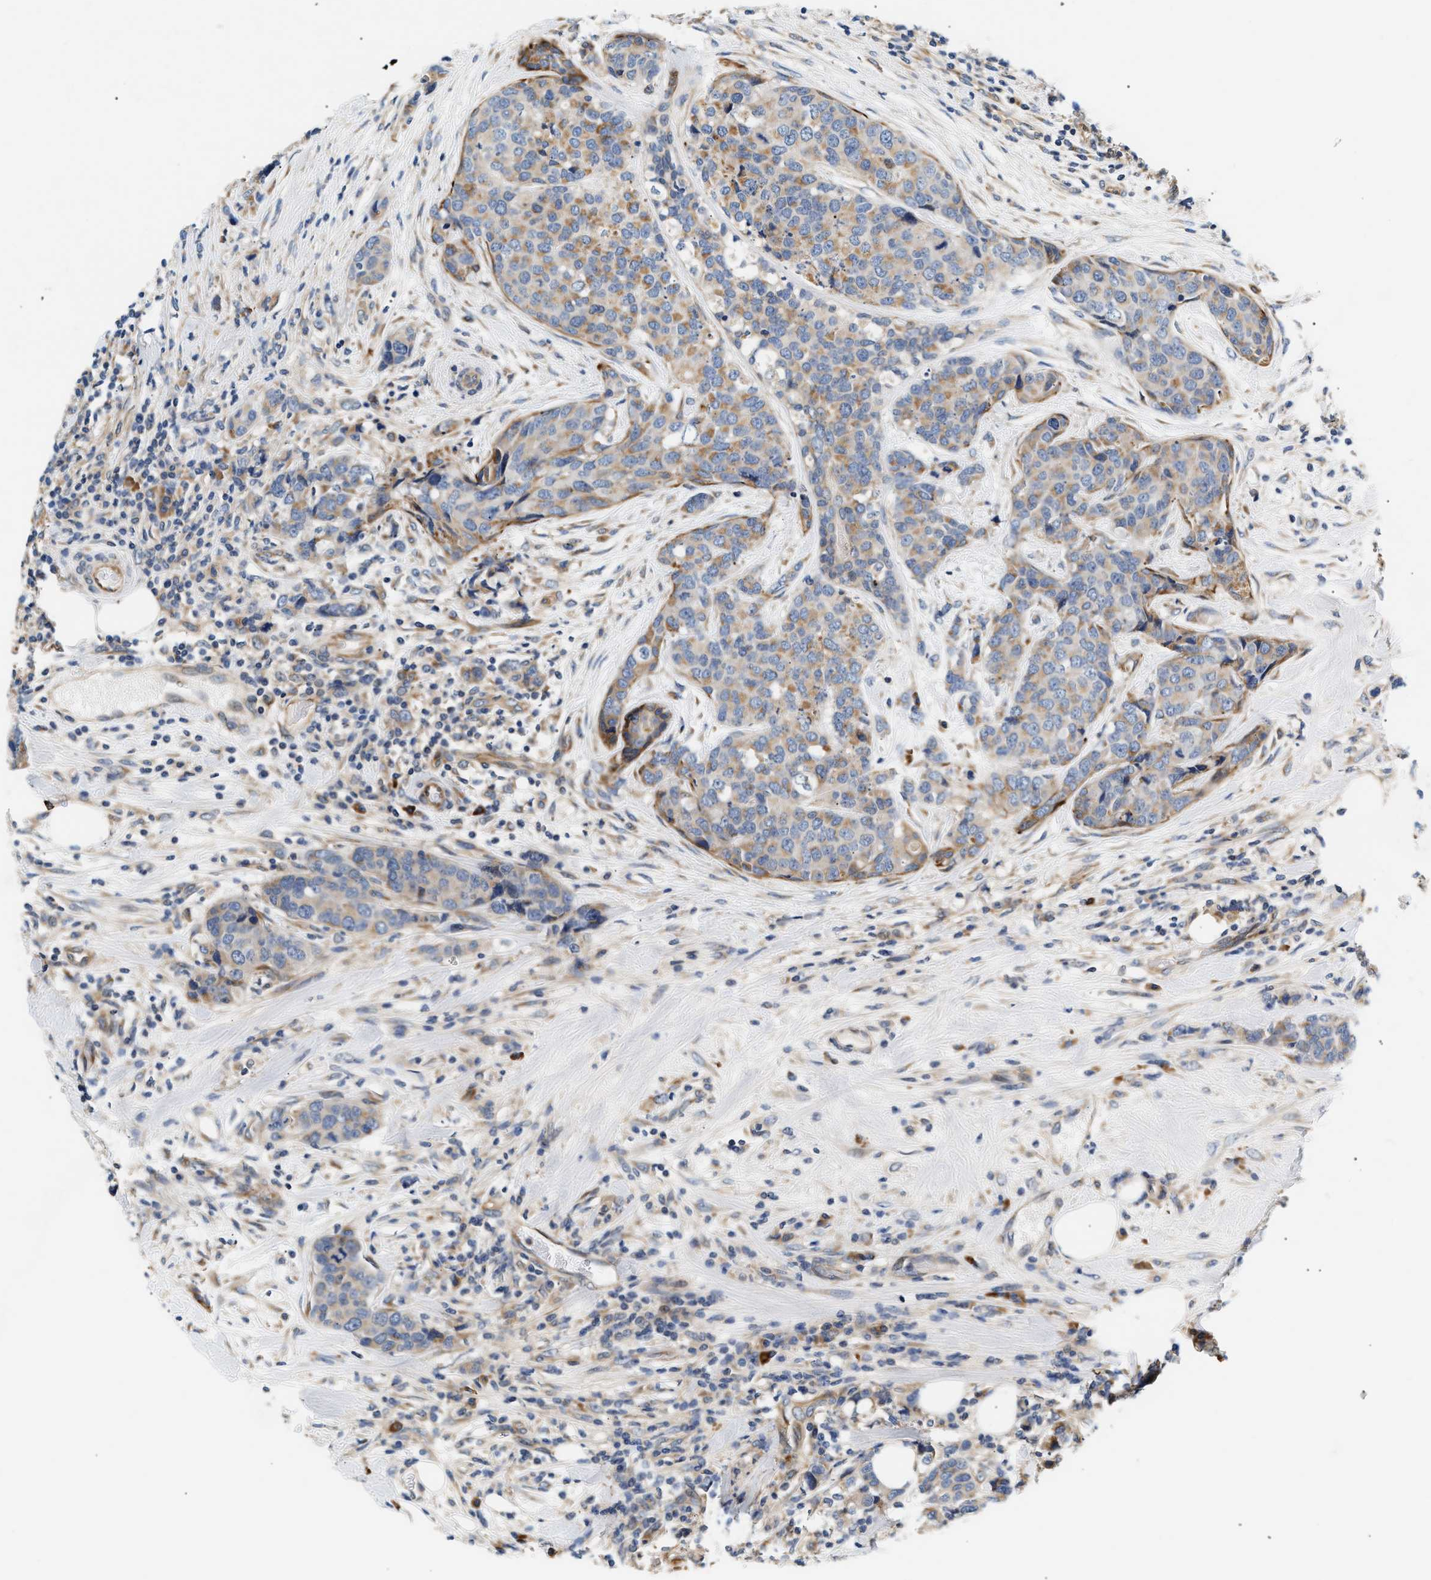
{"staining": {"intensity": "moderate", "quantity": "<25%", "location": "cytoplasmic/membranous"}, "tissue": "breast cancer", "cell_type": "Tumor cells", "image_type": "cancer", "snomed": [{"axis": "morphology", "description": "Lobular carcinoma"}, {"axis": "topography", "description": "Breast"}], "caption": "Immunohistochemical staining of human breast cancer (lobular carcinoma) displays low levels of moderate cytoplasmic/membranous protein expression in about <25% of tumor cells. (DAB (3,3'-diaminobenzidine) IHC with brightfield microscopy, high magnification).", "gene": "IFT74", "patient": {"sex": "female", "age": 59}}